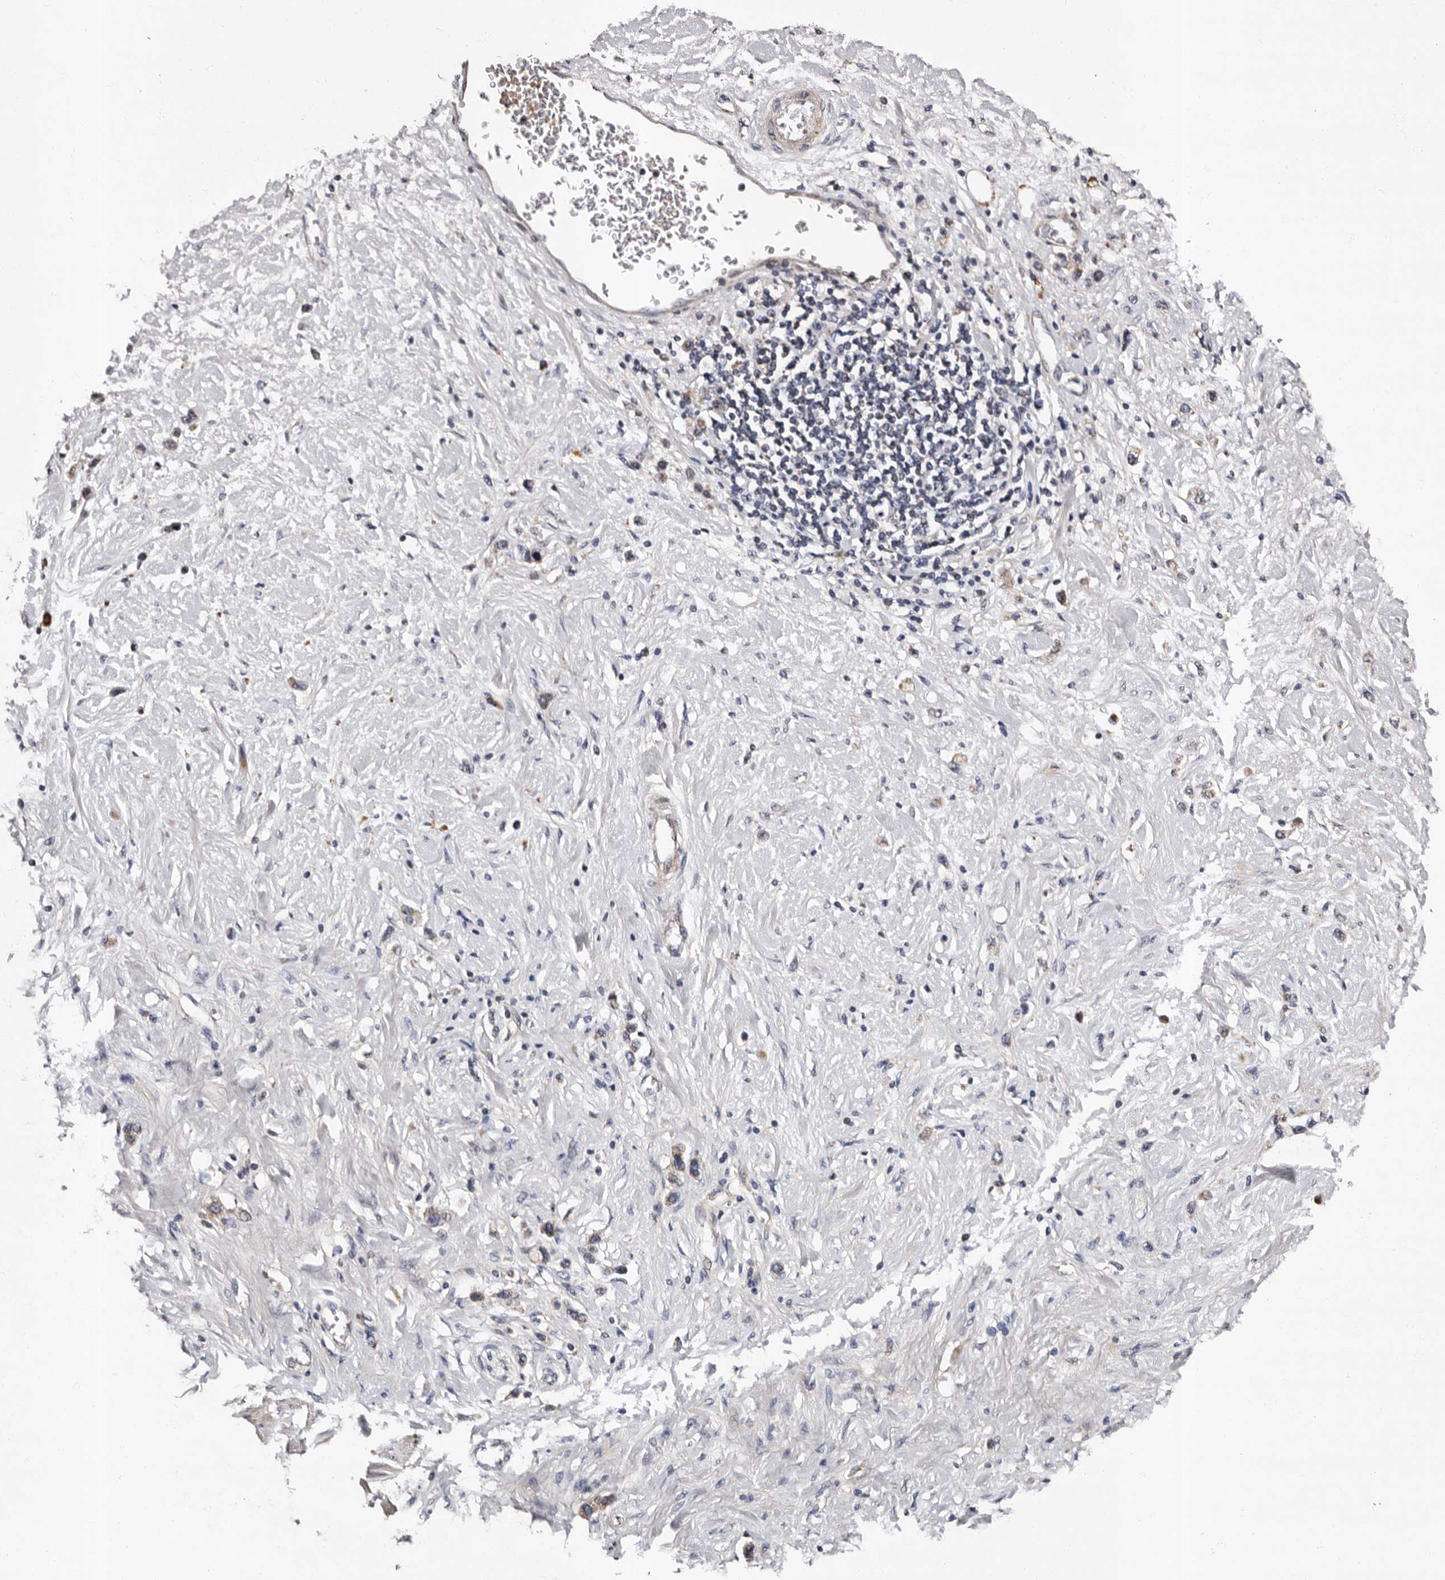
{"staining": {"intensity": "negative", "quantity": "none", "location": "none"}, "tissue": "stomach cancer", "cell_type": "Tumor cells", "image_type": "cancer", "snomed": [{"axis": "morphology", "description": "Adenocarcinoma, NOS"}, {"axis": "topography", "description": "Stomach"}], "caption": "Immunohistochemistry image of adenocarcinoma (stomach) stained for a protein (brown), which exhibits no expression in tumor cells. (DAB (3,3'-diaminobenzidine) IHC, high magnification).", "gene": "ADCK5", "patient": {"sex": "female", "age": 65}}